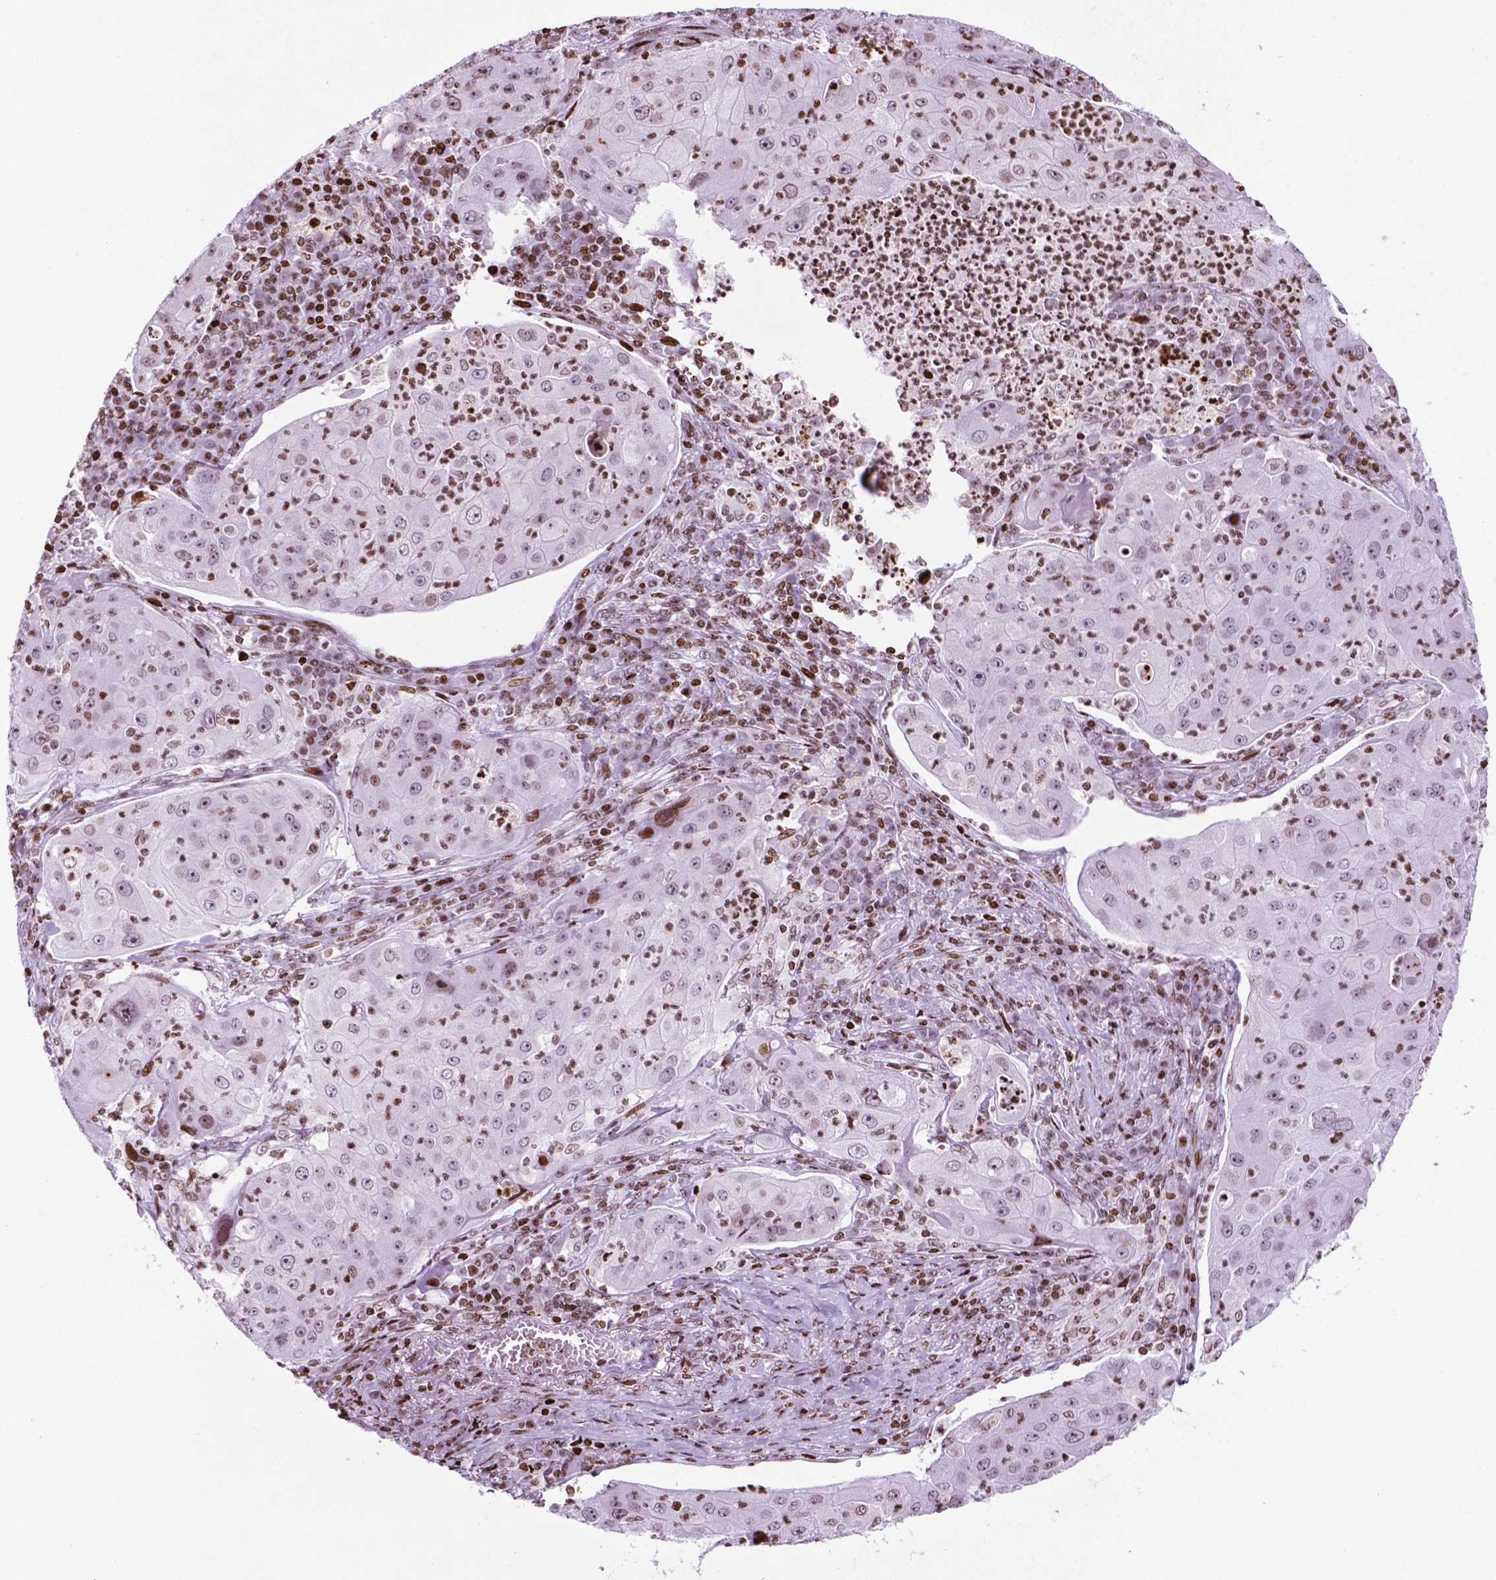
{"staining": {"intensity": "negative", "quantity": "none", "location": "none"}, "tissue": "lung cancer", "cell_type": "Tumor cells", "image_type": "cancer", "snomed": [{"axis": "morphology", "description": "Squamous cell carcinoma, NOS"}, {"axis": "topography", "description": "Lung"}], "caption": "Immunohistochemical staining of human squamous cell carcinoma (lung) displays no significant expression in tumor cells.", "gene": "TMEM250", "patient": {"sex": "female", "age": 59}}